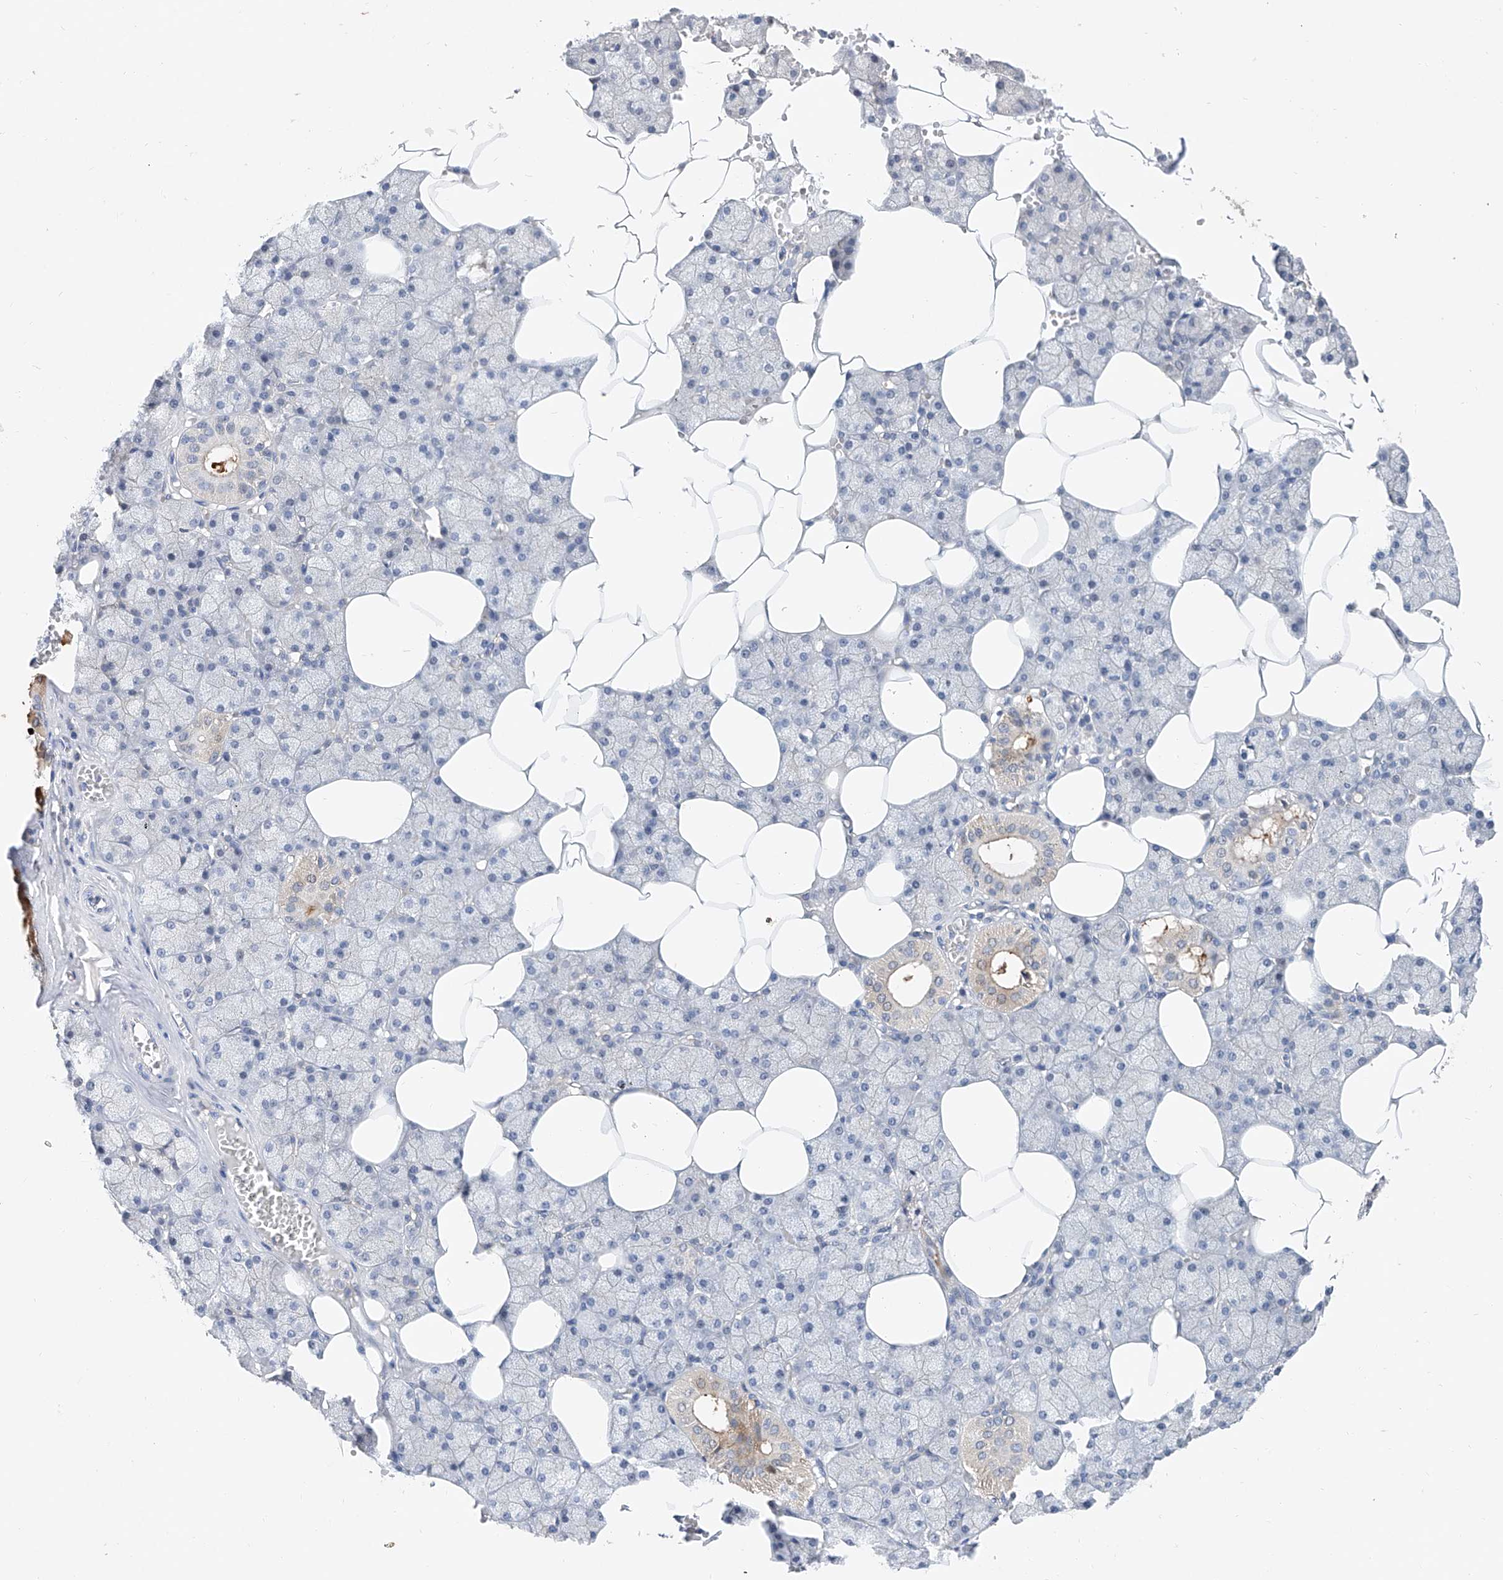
{"staining": {"intensity": "moderate", "quantity": "<25%", "location": "cytoplasmic/membranous"}, "tissue": "salivary gland", "cell_type": "Glandular cells", "image_type": "normal", "snomed": [{"axis": "morphology", "description": "Normal tissue, NOS"}, {"axis": "topography", "description": "Salivary gland"}], "caption": "Protein staining shows moderate cytoplasmic/membranous positivity in approximately <25% of glandular cells in benign salivary gland.", "gene": "FUCA2", "patient": {"sex": "male", "age": 62}}